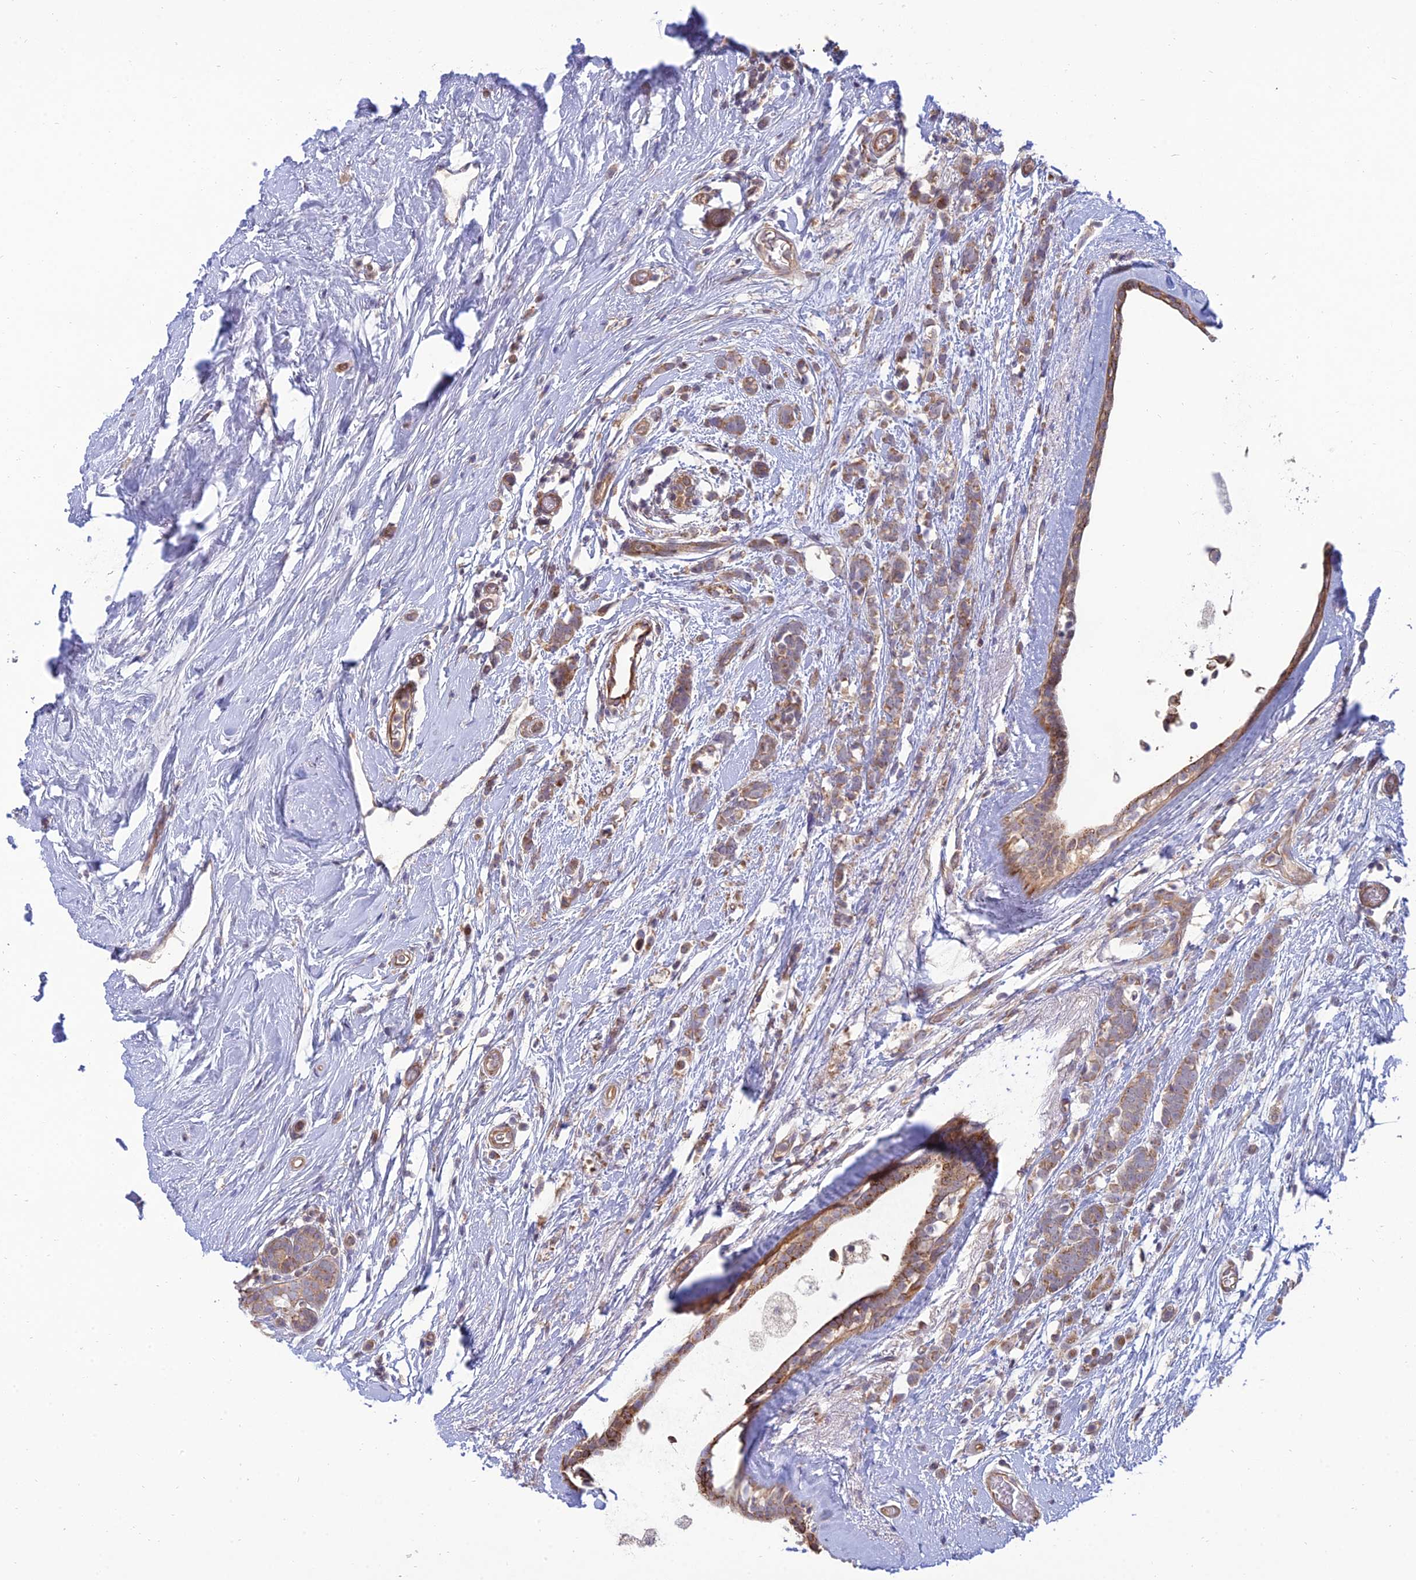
{"staining": {"intensity": "moderate", "quantity": ">75%", "location": "cytoplasmic/membranous"}, "tissue": "breast cancer", "cell_type": "Tumor cells", "image_type": "cancer", "snomed": [{"axis": "morphology", "description": "Lobular carcinoma"}, {"axis": "topography", "description": "Breast"}], "caption": "A histopathology image showing moderate cytoplasmic/membranous staining in about >75% of tumor cells in lobular carcinoma (breast), as visualized by brown immunohistochemical staining.", "gene": "C3orf20", "patient": {"sex": "female", "age": 58}}